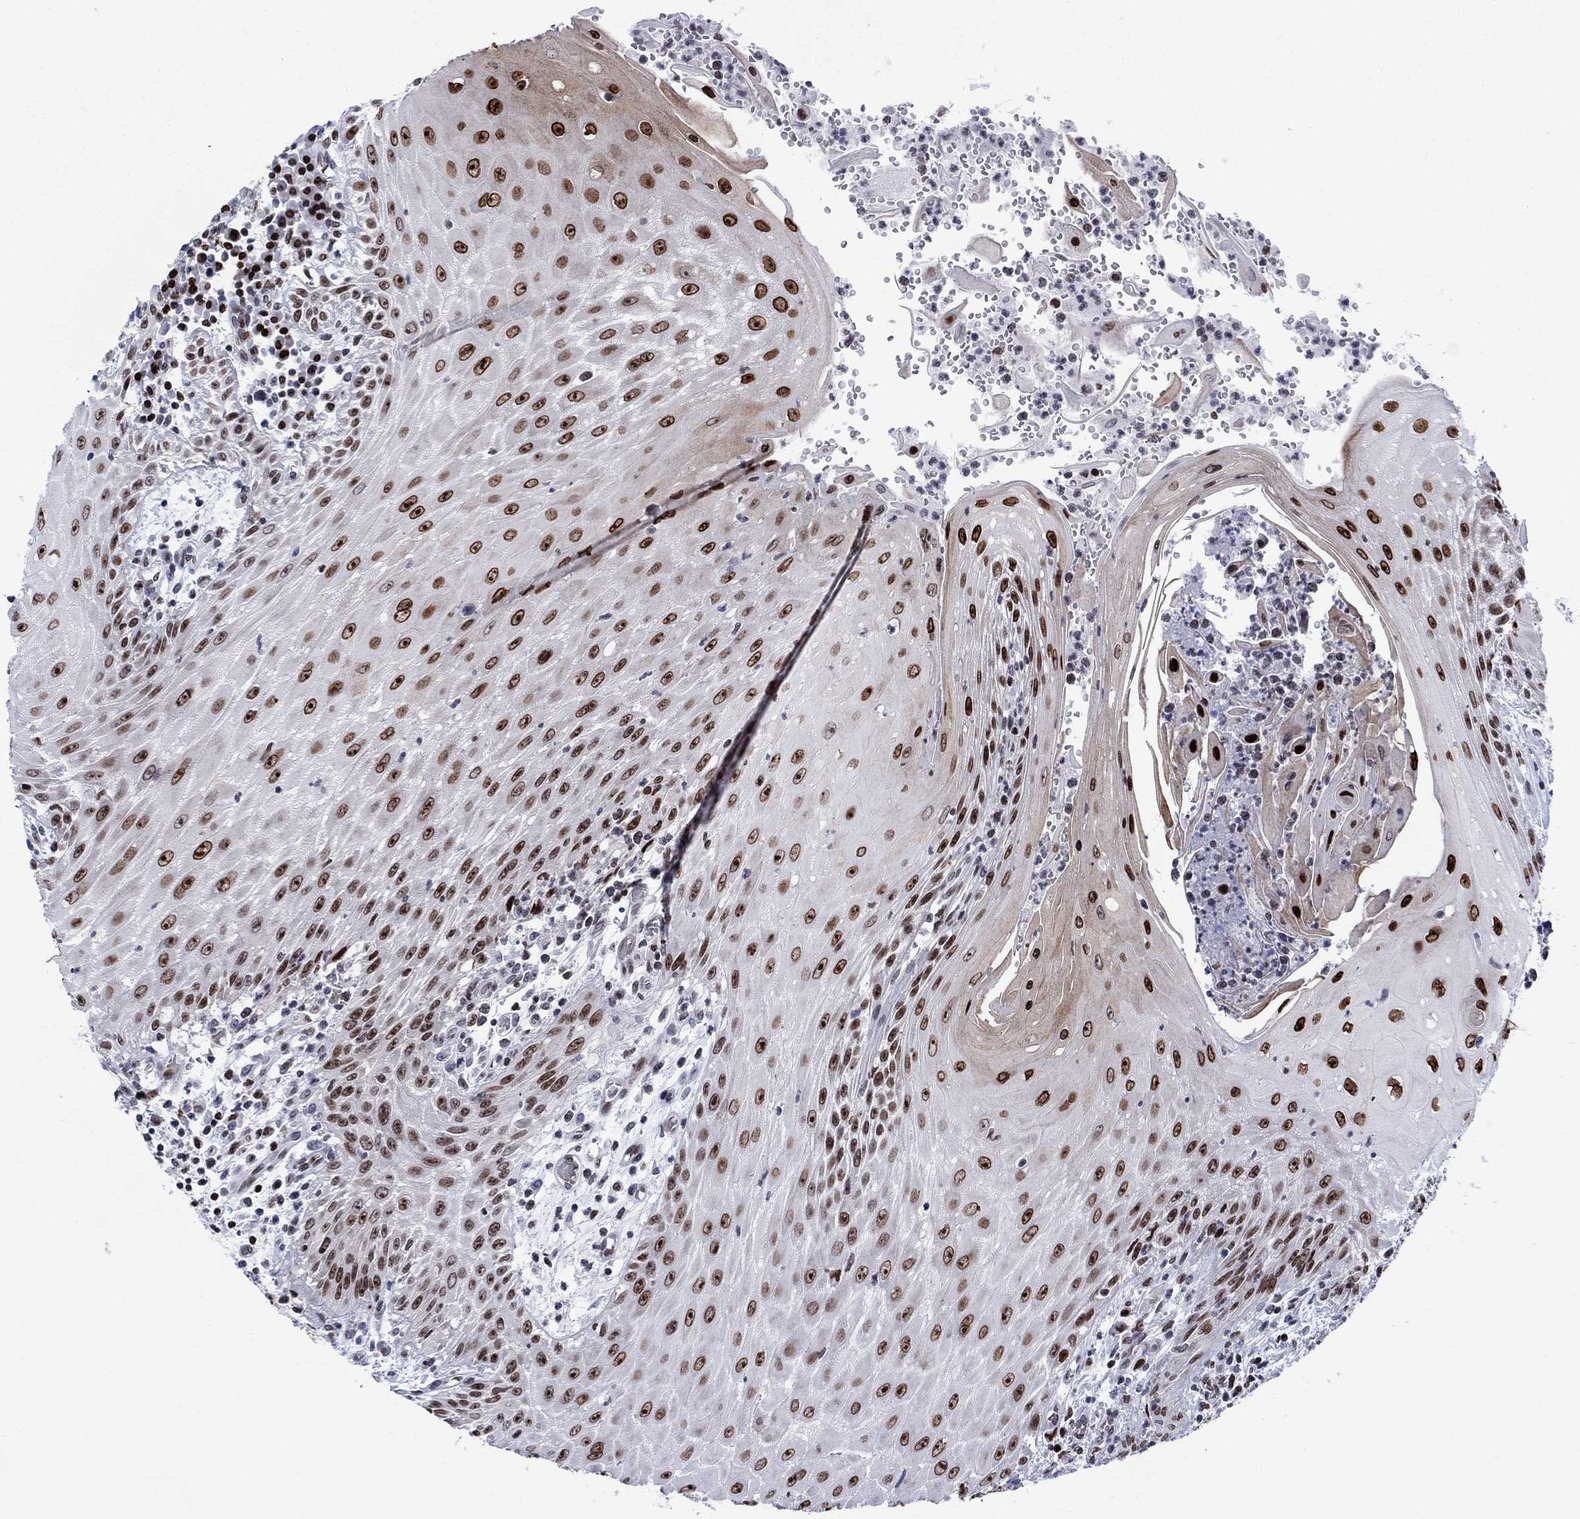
{"staining": {"intensity": "strong", "quantity": "25%-75%", "location": "cytoplasmic/membranous,nuclear"}, "tissue": "head and neck cancer", "cell_type": "Tumor cells", "image_type": "cancer", "snomed": [{"axis": "morphology", "description": "Squamous cell carcinoma, NOS"}, {"axis": "topography", "description": "Oral tissue"}, {"axis": "topography", "description": "Head-Neck"}], "caption": "Tumor cells show strong cytoplasmic/membranous and nuclear positivity in about 25%-75% of cells in squamous cell carcinoma (head and neck). (DAB (3,3'-diaminobenzidine) IHC with brightfield microscopy, high magnification).", "gene": "HMGA1", "patient": {"sex": "male", "age": 58}}